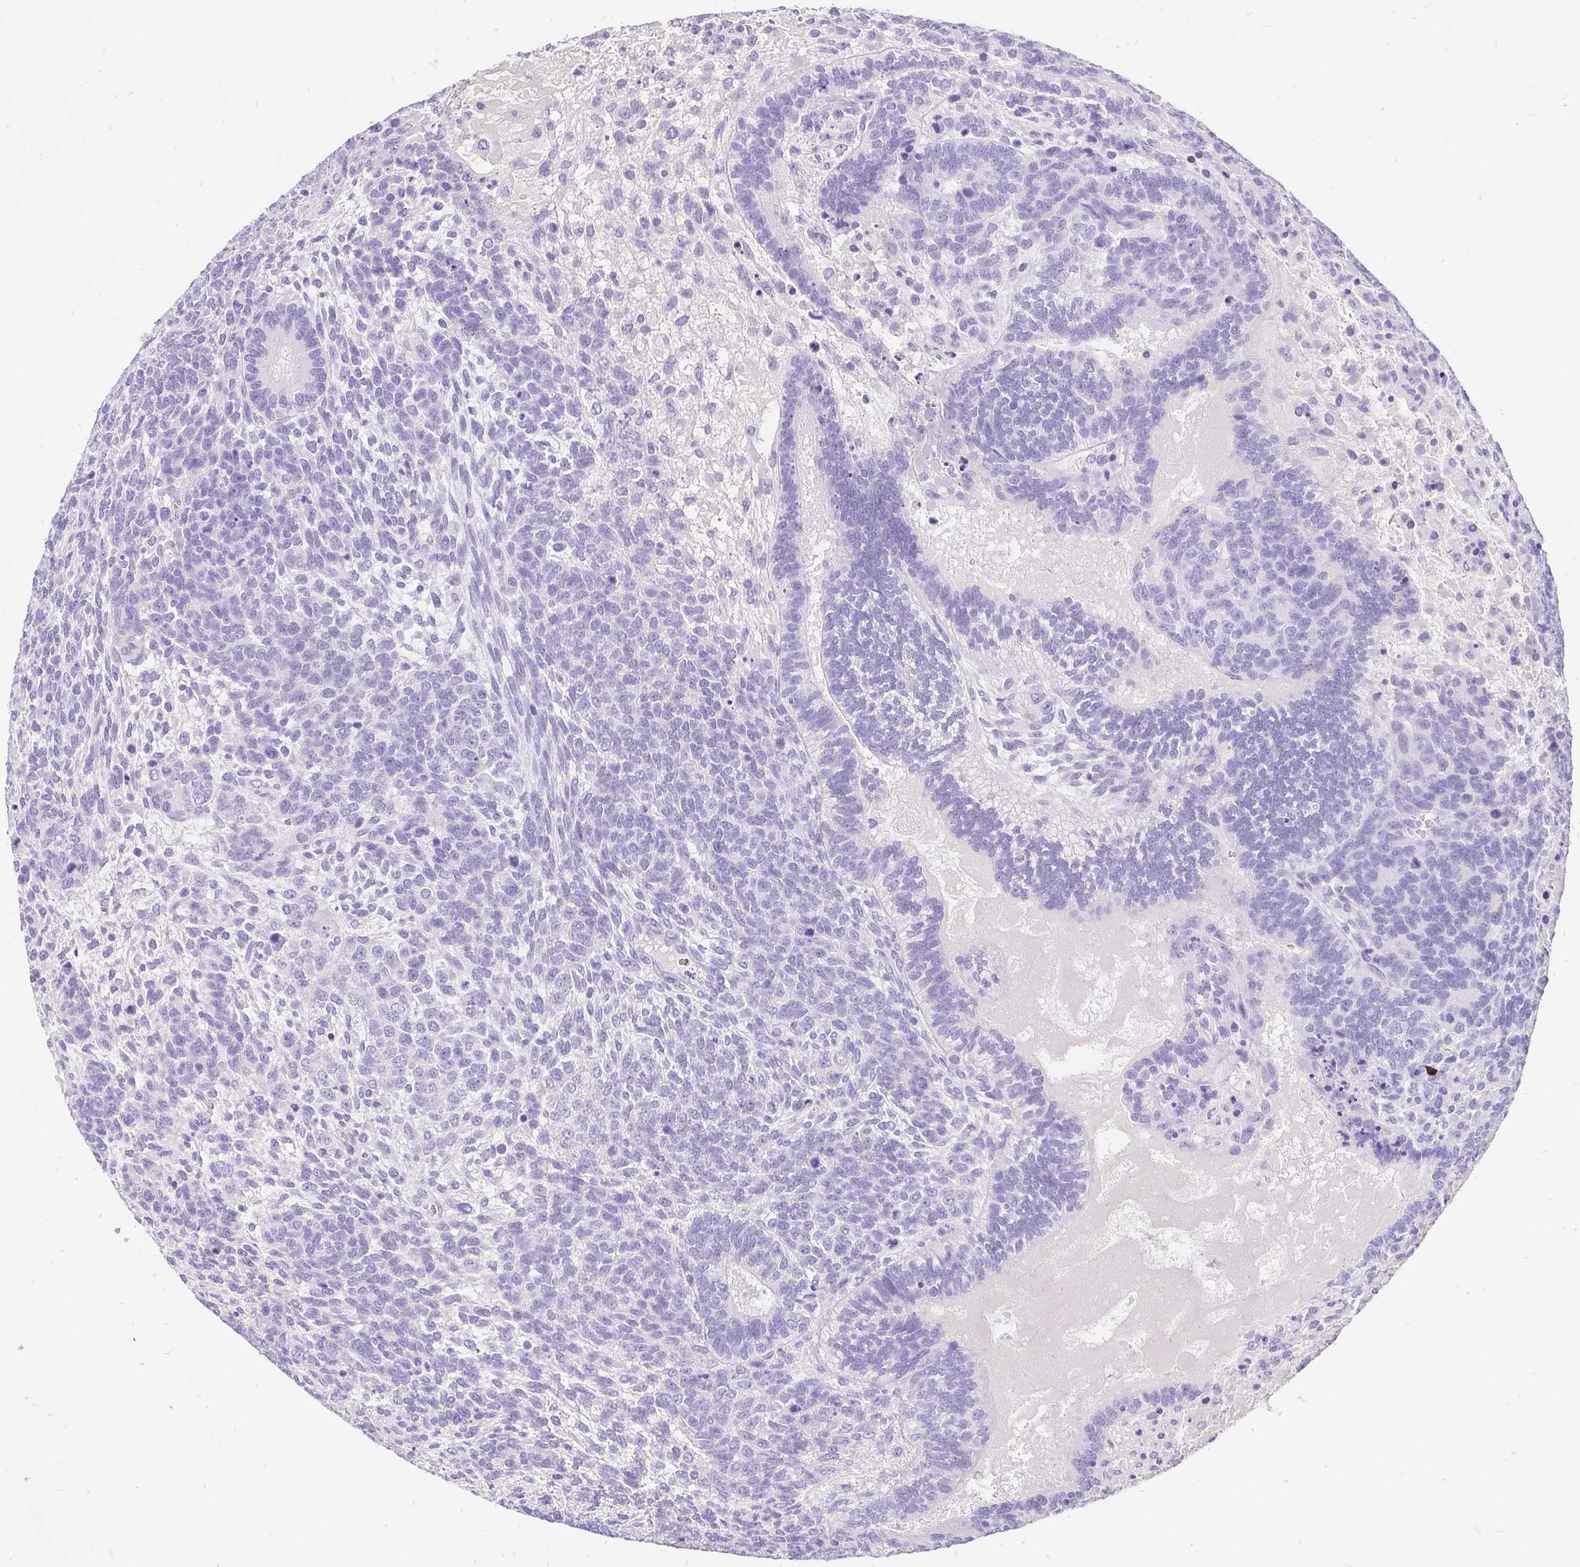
{"staining": {"intensity": "negative", "quantity": "none", "location": "none"}, "tissue": "testis cancer", "cell_type": "Tumor cells", "image_type": "cancer", "snomed": [{"axis": "morphology", "description": "Normal tissue, NOS"}, {"axis": "morphology", "description": "Carcinoma, Embryonal, NOS"}, {"axis": "topography", "description": "Testis"}, {"axis": "topography", "description": "Epididymis"}], "caption": "The histopathology image demonstrates no significant positivity in tumor cells of testis cancer (embryonal carcinoma).", "gene": "KRT13", "patient": {"sex": "male", "age": 23}}